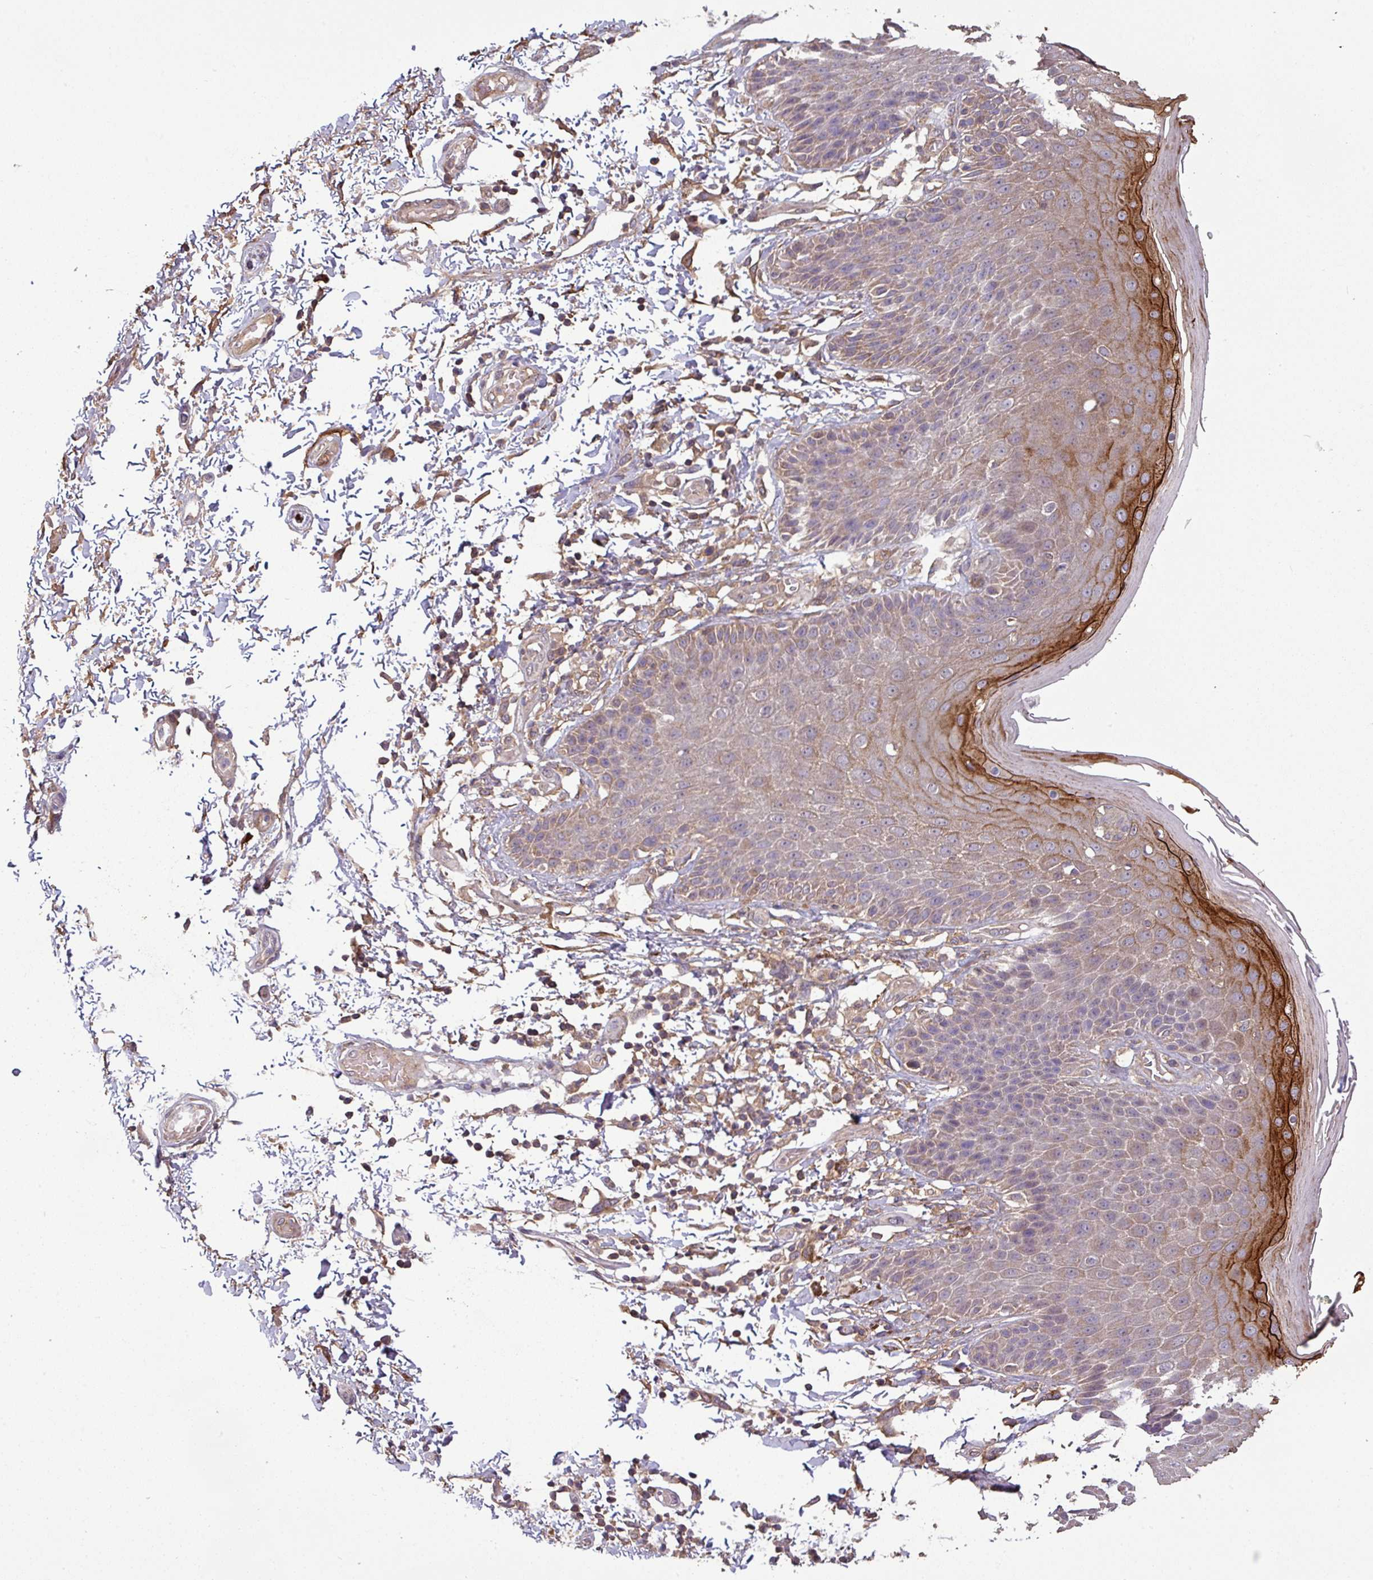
{"staining": {"intensity": "strong", "quantity": "<25%", "location": "cytoplasmic/membranous"}, "tissue": "skin", "cell_type": "Epidermal cells", "image_type": "normal", "snomed": [{"axis": "morphology", "description": "Normal tissue, NOS"}, {"axis": "topography", "description": "Peripheral nerve tissue"}], "caption": "An image showing strong cytoplasmic/membranous staining in about <25% of epidermal cells in unremarkable skin, as visualized by brown immunohistochemical staining.", "gene": "ISLR", "patient": {"sex": "male", "age": 51}}